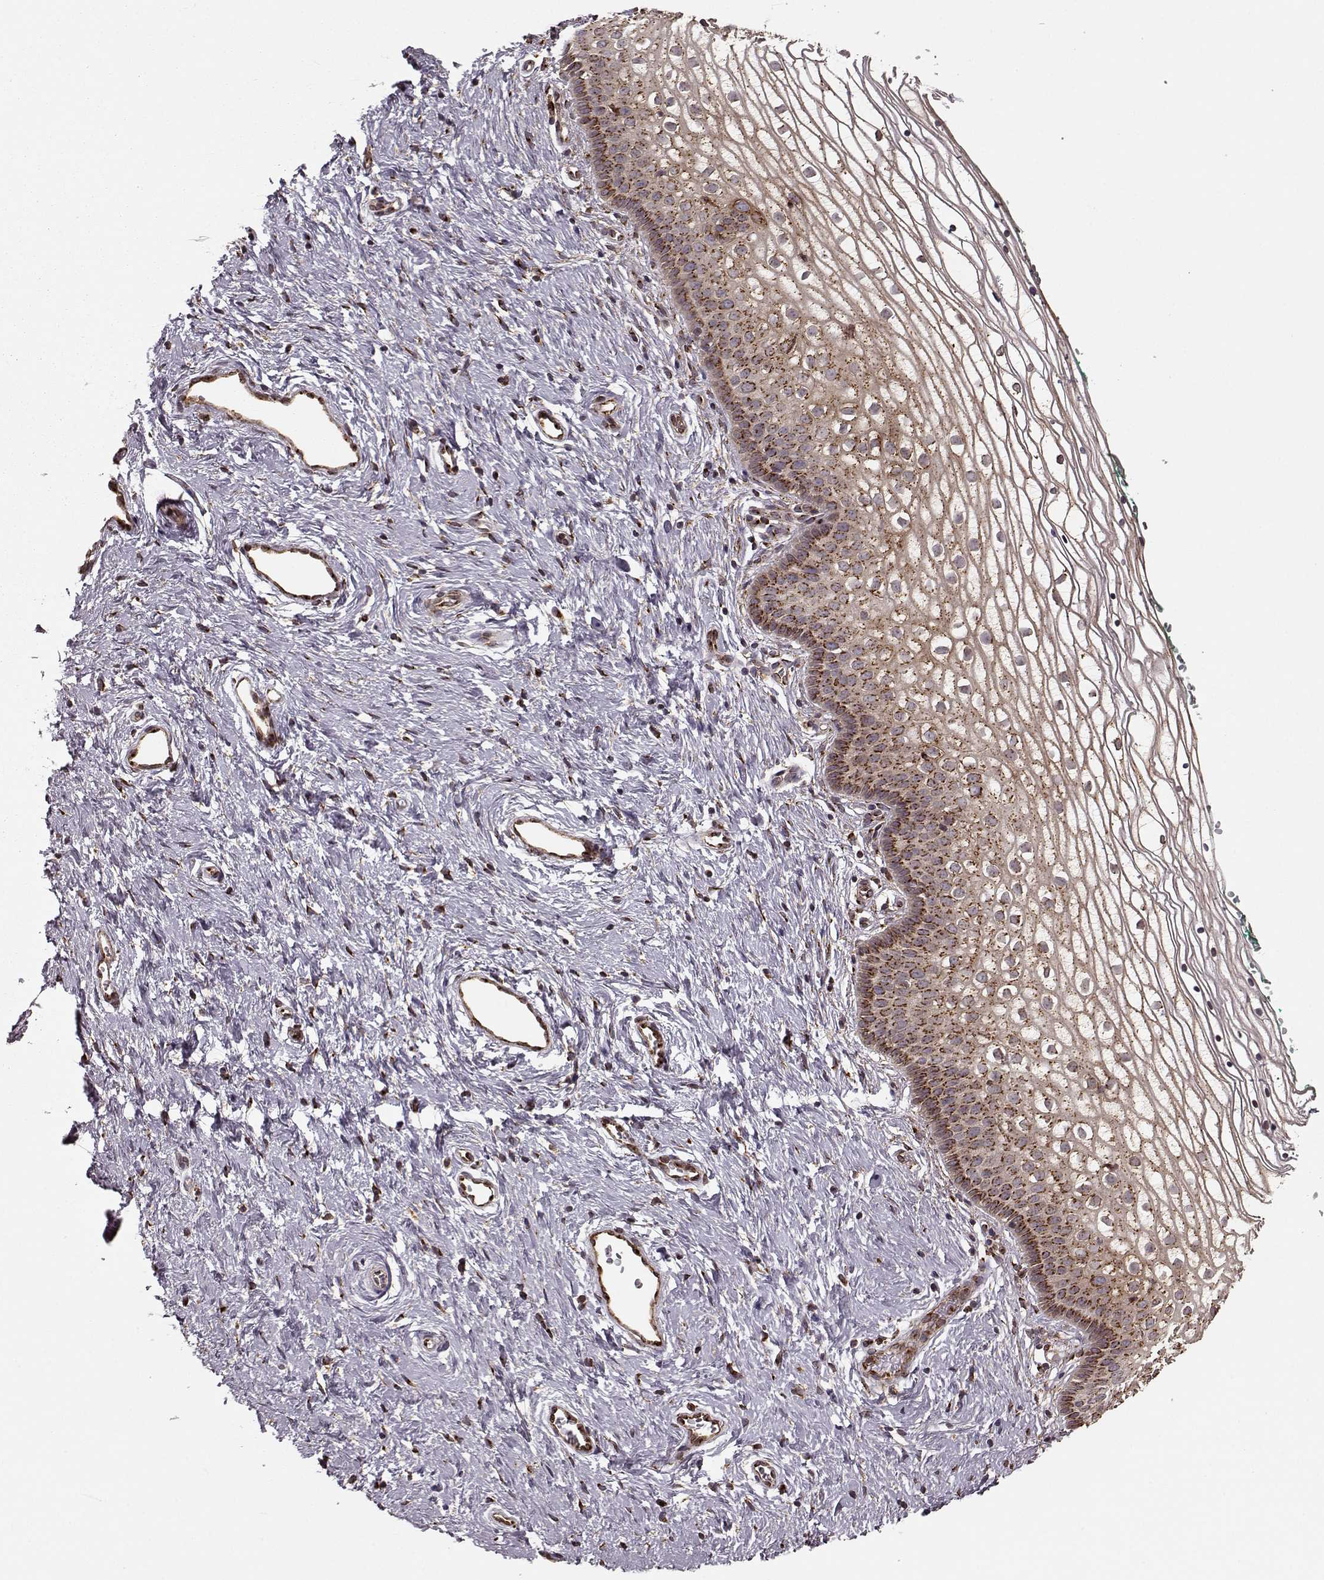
{"staining": {"intensity": "strong", "quantity": ">75%", "location": "cytoplasmic/membranous"}, "tissue": "vagina", "cell_type": "Squamous epithelial cells", "image_type": "normal", "snomed": [{"axis": "morphology", "description": "Normal tissue, NOS"}, {"axis": "topography", "description": "Vagina"}], "caption": "A micrograph of vagina stained for a protein reveals strong cytoplasmic/membranous brown staining in squamous epithelial cells. (Brightfield microscopy of DAB IHC at high magnification).", "gene": "YIPF5", "patient": {"sex": "female", "age": 36}}